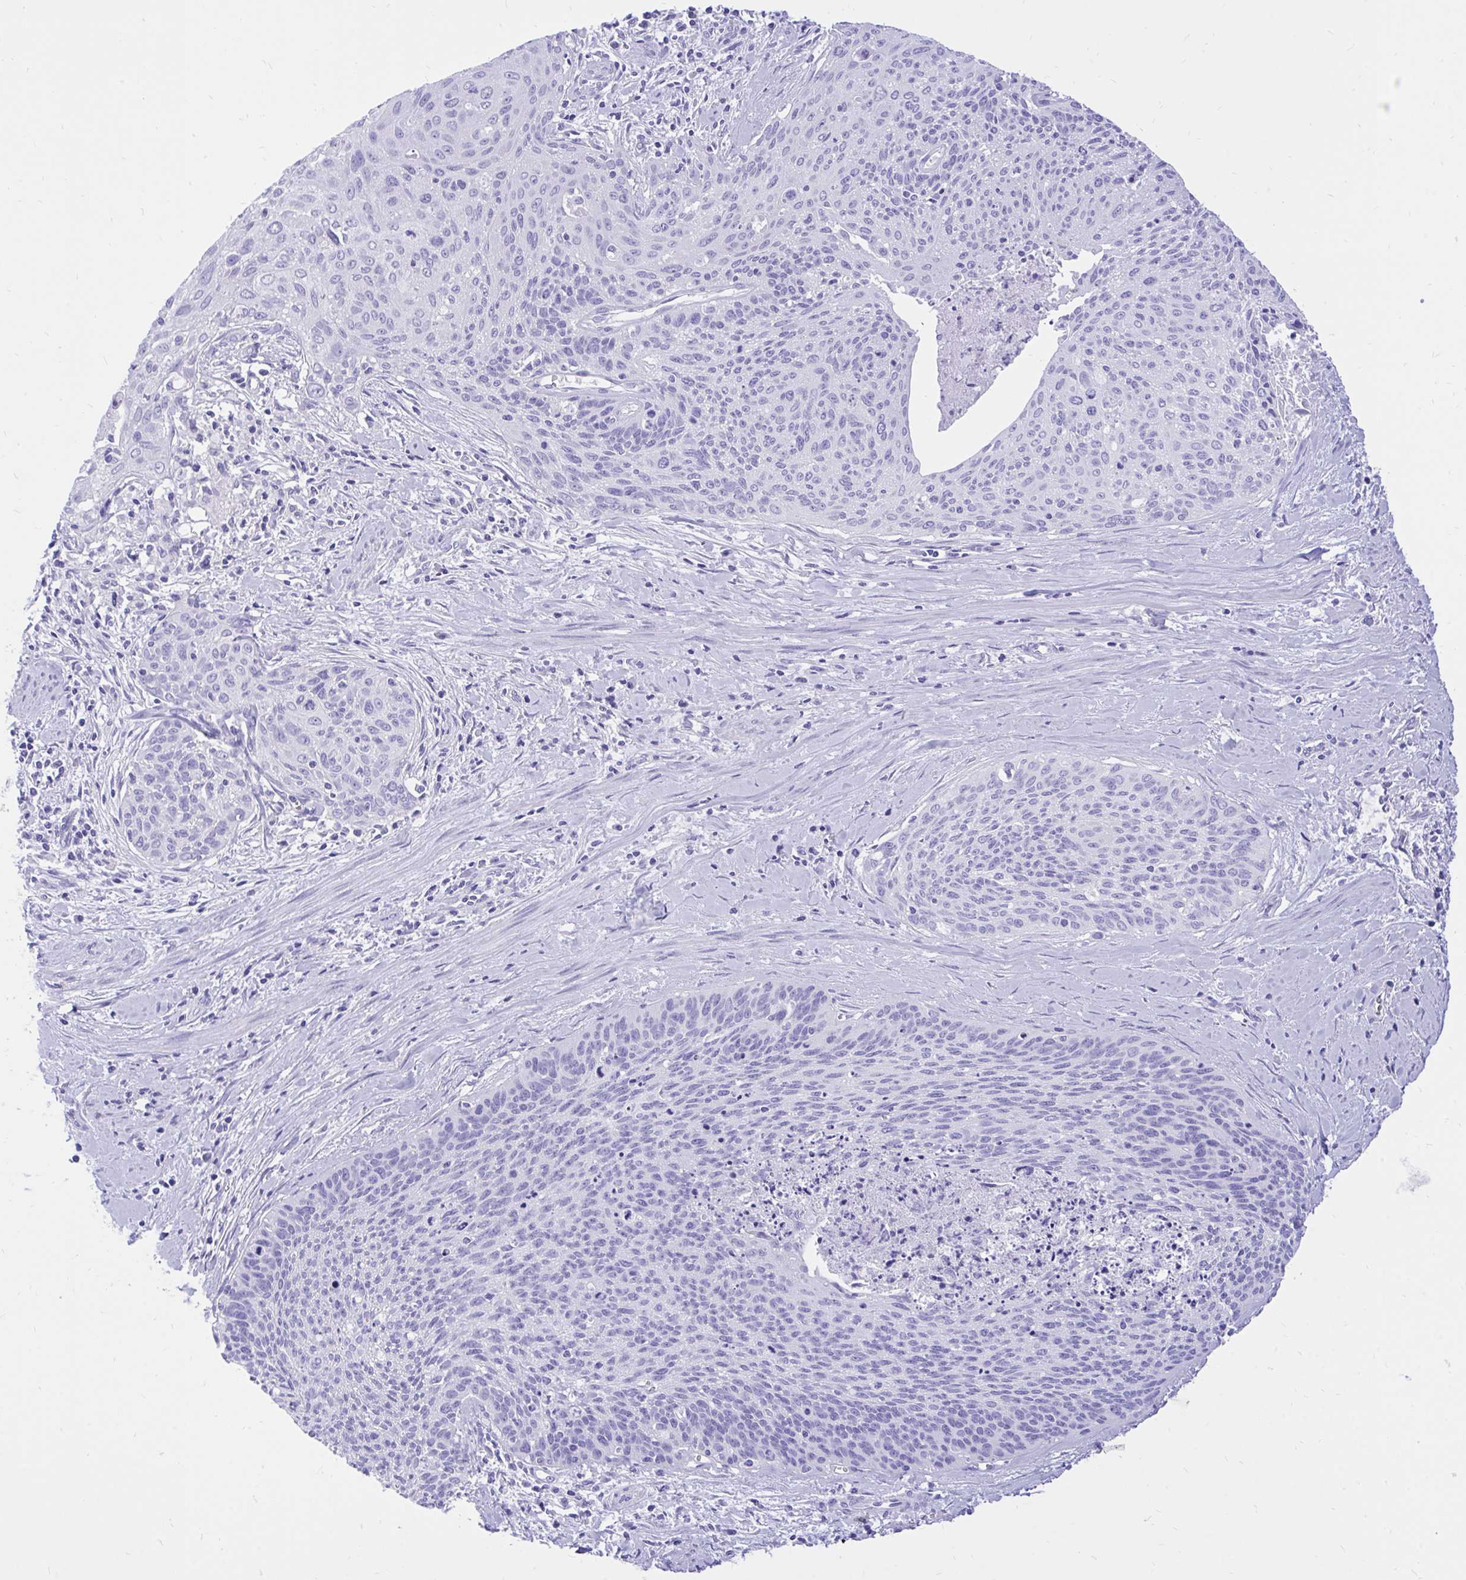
{"staining": {"intensity": "negative", "quantity": "none", "location": "none"}, "tissue": "cervical cancer", "cell_type": "Tumor cells", "image_type": "cancer", "snomed": [{"axis": "morphology", "description": "Squamous cell carcinoma, NOS"}, {"axis": "topography", "description": "Cervix"}], "caption": "There is no significant staining in tumor cells of cervical cancer (squamous cell carcinoma).", "gene": "MON1A", "patient": {"sex": "female", "age": 55}}